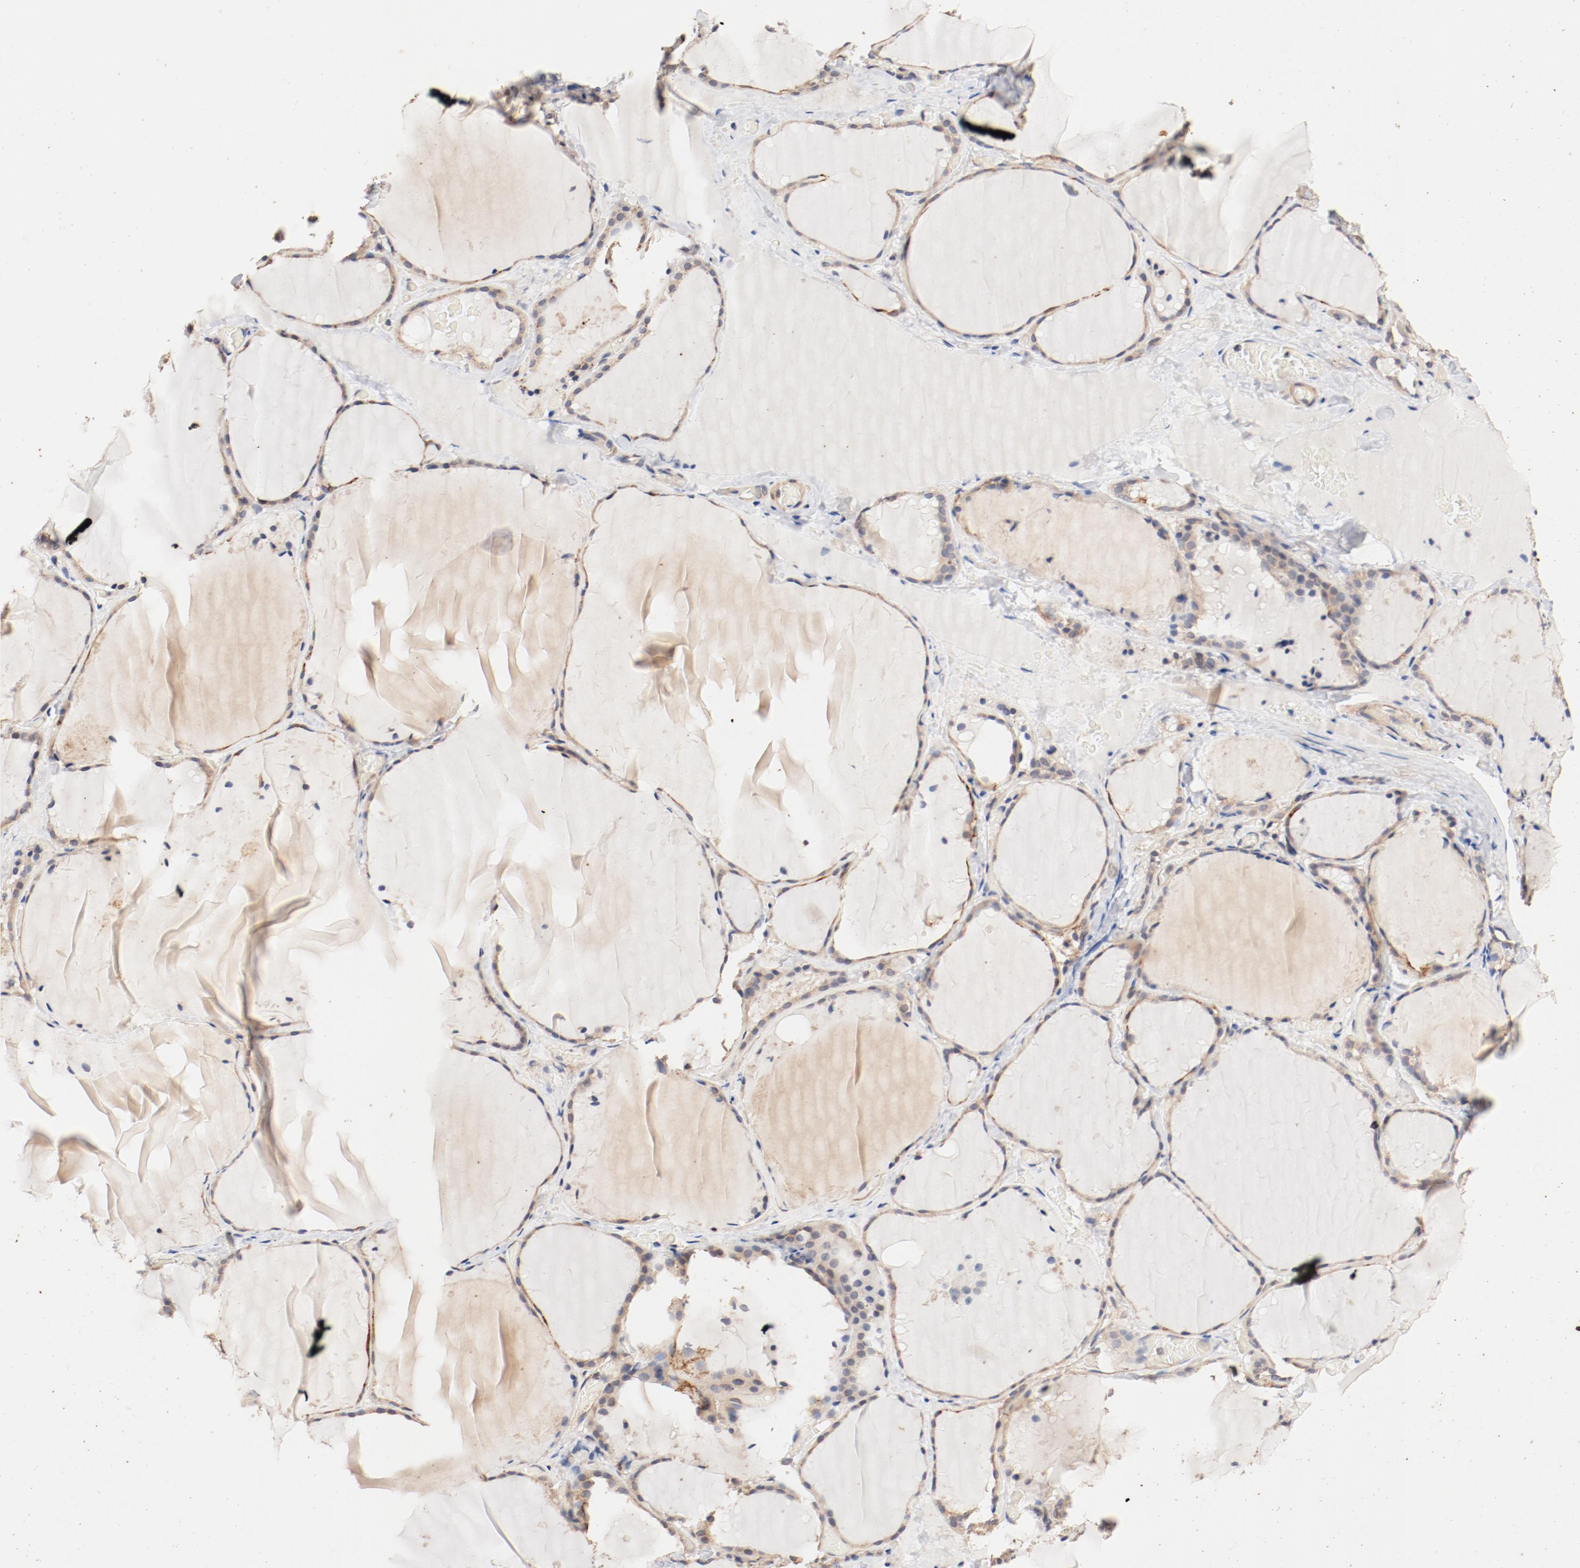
{"staining": {"intensity": "weak", "quantity": ">75%", "location": "cytoplasmic/membranous"}, "tissue": "thyroid gland", "cell_type": "Glandular cells", "image_type": "normal", "snomed": [{"axis": "morphology", "description": "Normal tissue, NOS"}, {"axis": "topography", "description": "Thyroid gland"}], "caption": "Protein expression analysis of normal thyroid gland demonstrates weak cytoplasmic/membranous staining in approximately >75% of glandular cells.", "gene": "UBE2J1", "patient": {"sex": "female", "age": 22}}